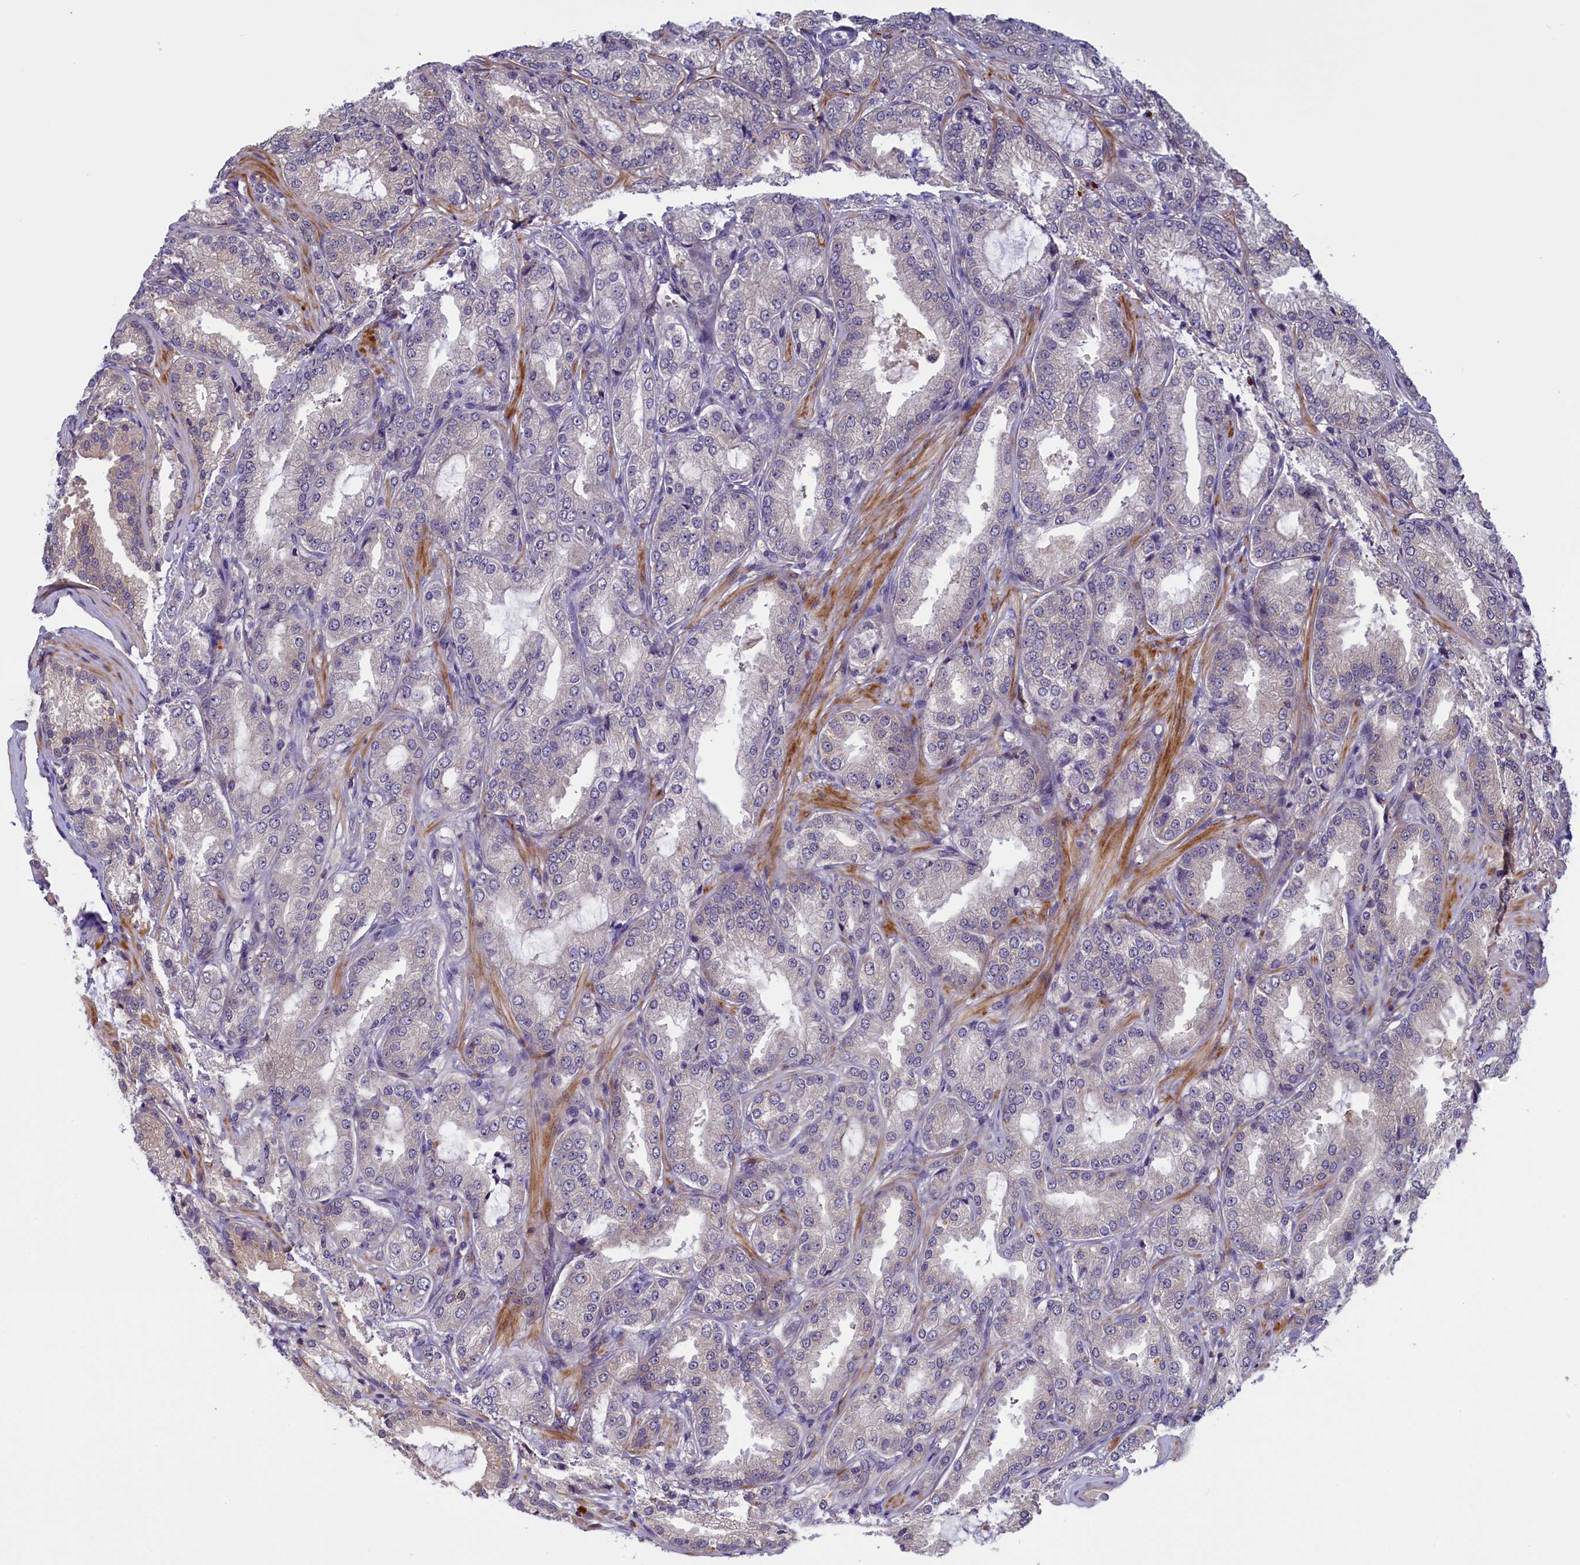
{"staining": {"intensity": "negative", "quantity": "none", "location": "none"}, "tissue": "prostate cancer", "cell_type": "Tumor cells", "image_type": "cancer", "snomed": [{"axis": "morphology", "description": "Adenocarcinoma, Low grade"}, {"axis": "topography", "description": "Prostate"}], "caption": "A micrograph of prostate cancer stained for a protein demonstrates no brown staining in tumor cells.", "gene": "NUBP1", "patient": {"sex": "male", "age": 59}}